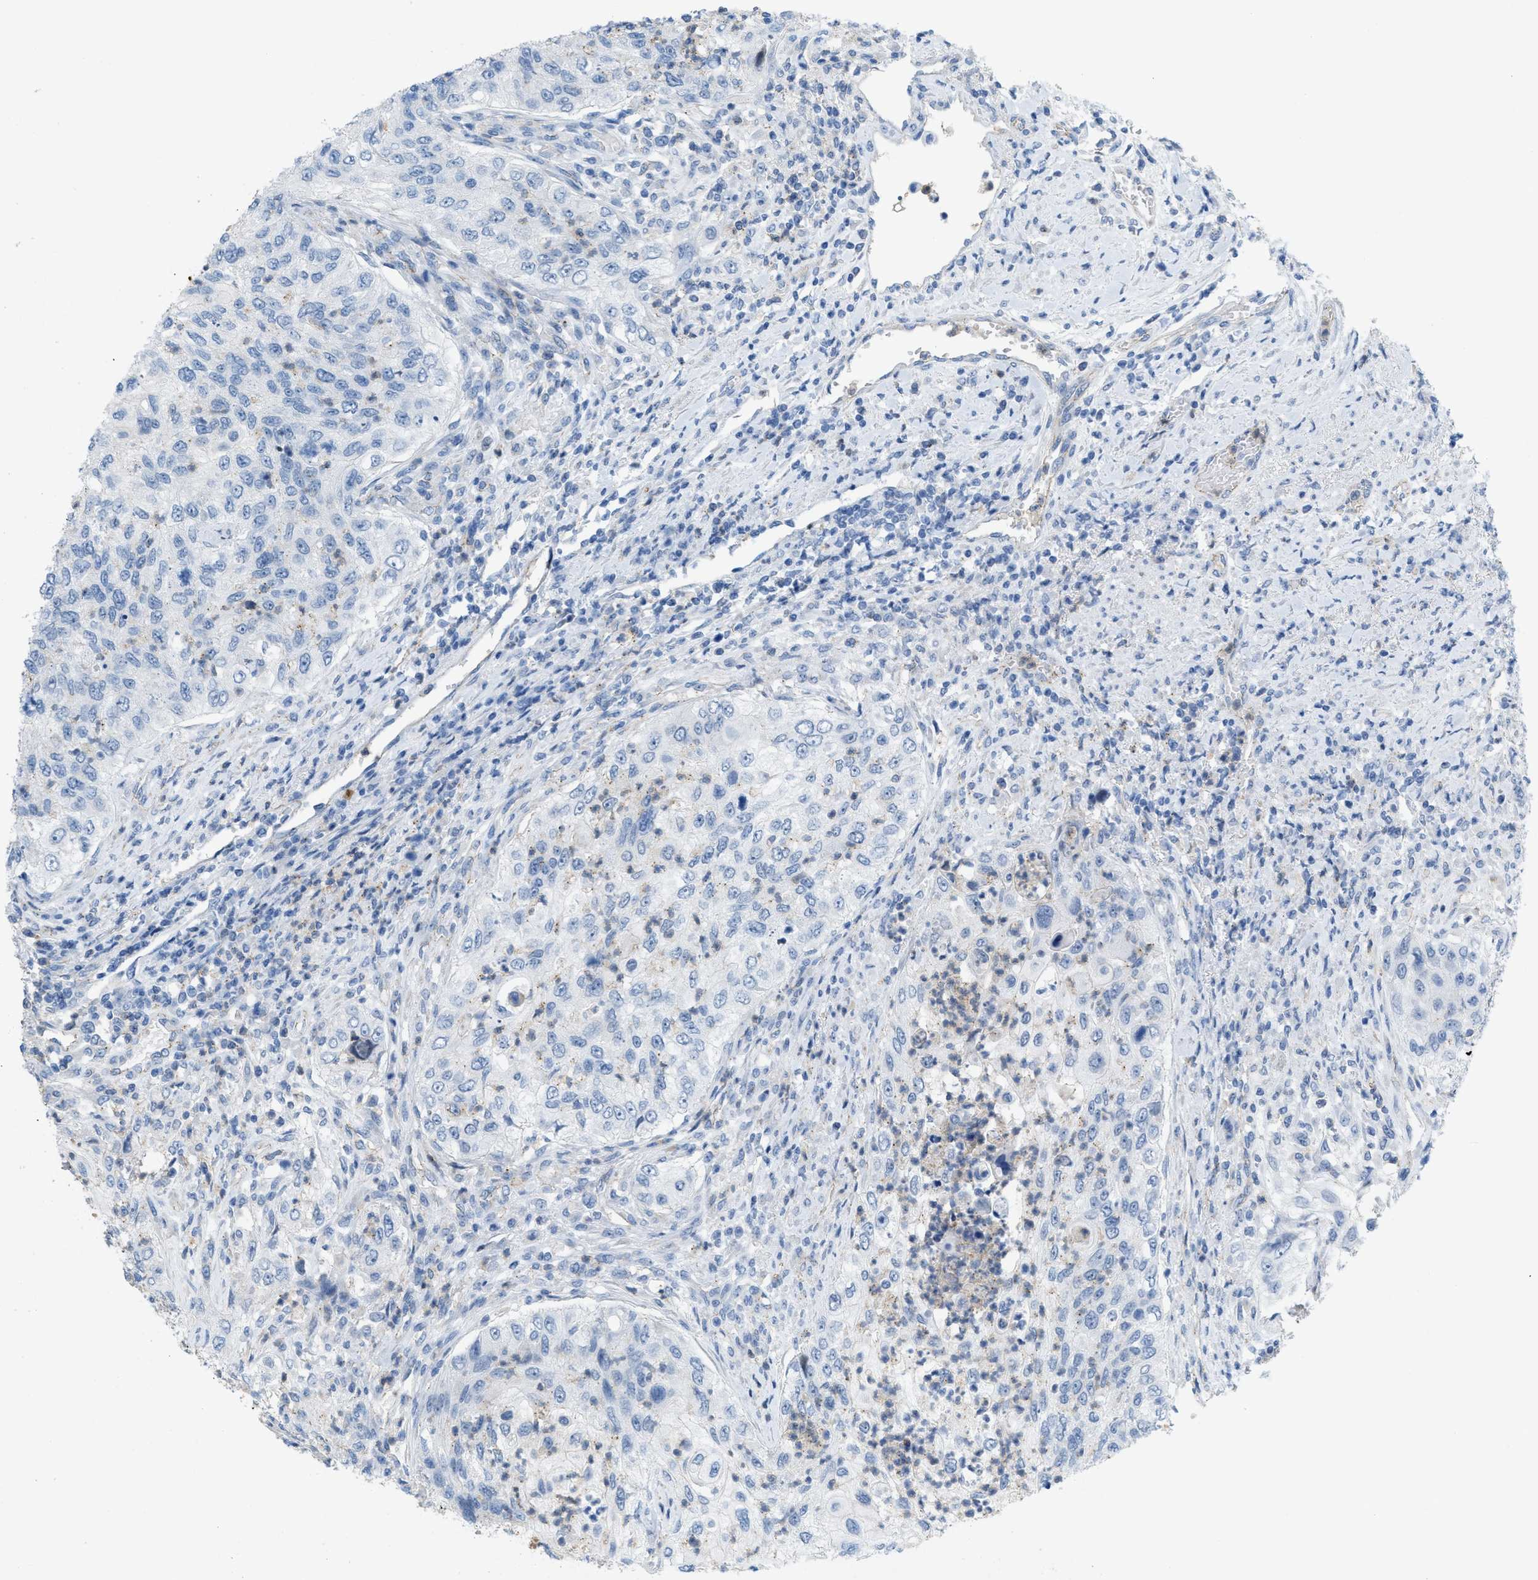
{"staining": {"intensity": "negative", "quantity": "none", "location": "none"}, "tissue": "urothelial cancer", "cell_type": "Tumor cells", "image_type": "cancer", "snomed": [{"axis": "morphology", "description": "Urothelial carcinoma, High grade"}, {"axis": "topography", "description": "Urinary bladder"}], "caption": "DAB immunohistochemical staining of human urothelial carcinoma (high-grade) shows no significant positivity in tumor cells.", "gene": "CRB3", "patient": {"sex": "female", "age": 60}}